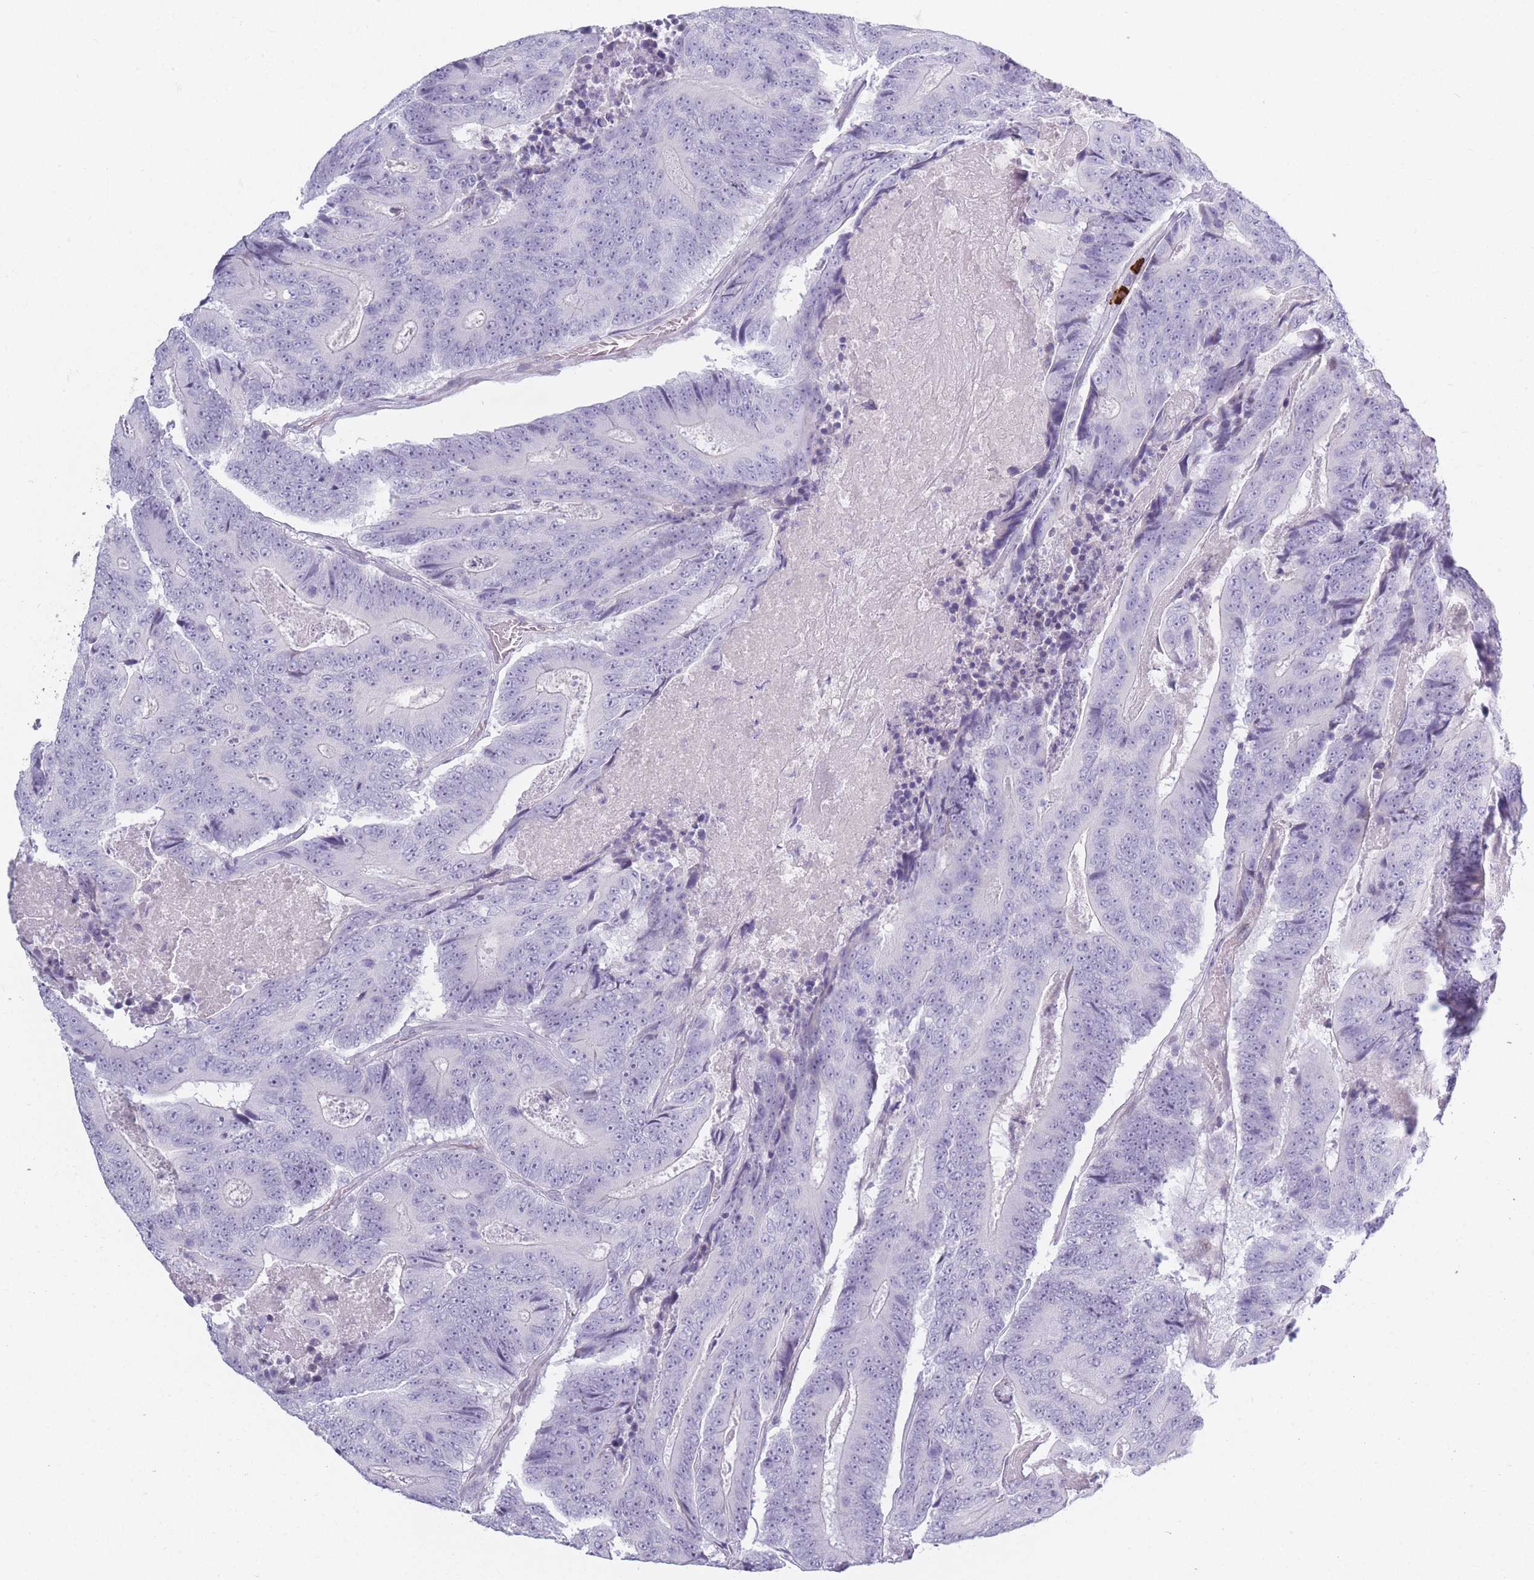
{"staining": {"intensity": "negative", "quantity": "none", "location": "none"}, "tissue": "colorectal cancer", "cell_type": "Tumor cells", "image_type": "cancer", "snomed": [{"axis": "morphology", "description": "Adenocarcinoma, NOS"}, {"axis": "topography", "description": "Colon"}], "caption": "Tumor cells are negative for brown protein staining in adenocarcinoma (colorectal).", "gene": "PLEKHG2", "patient": {"sex": "male", "age": 83}}